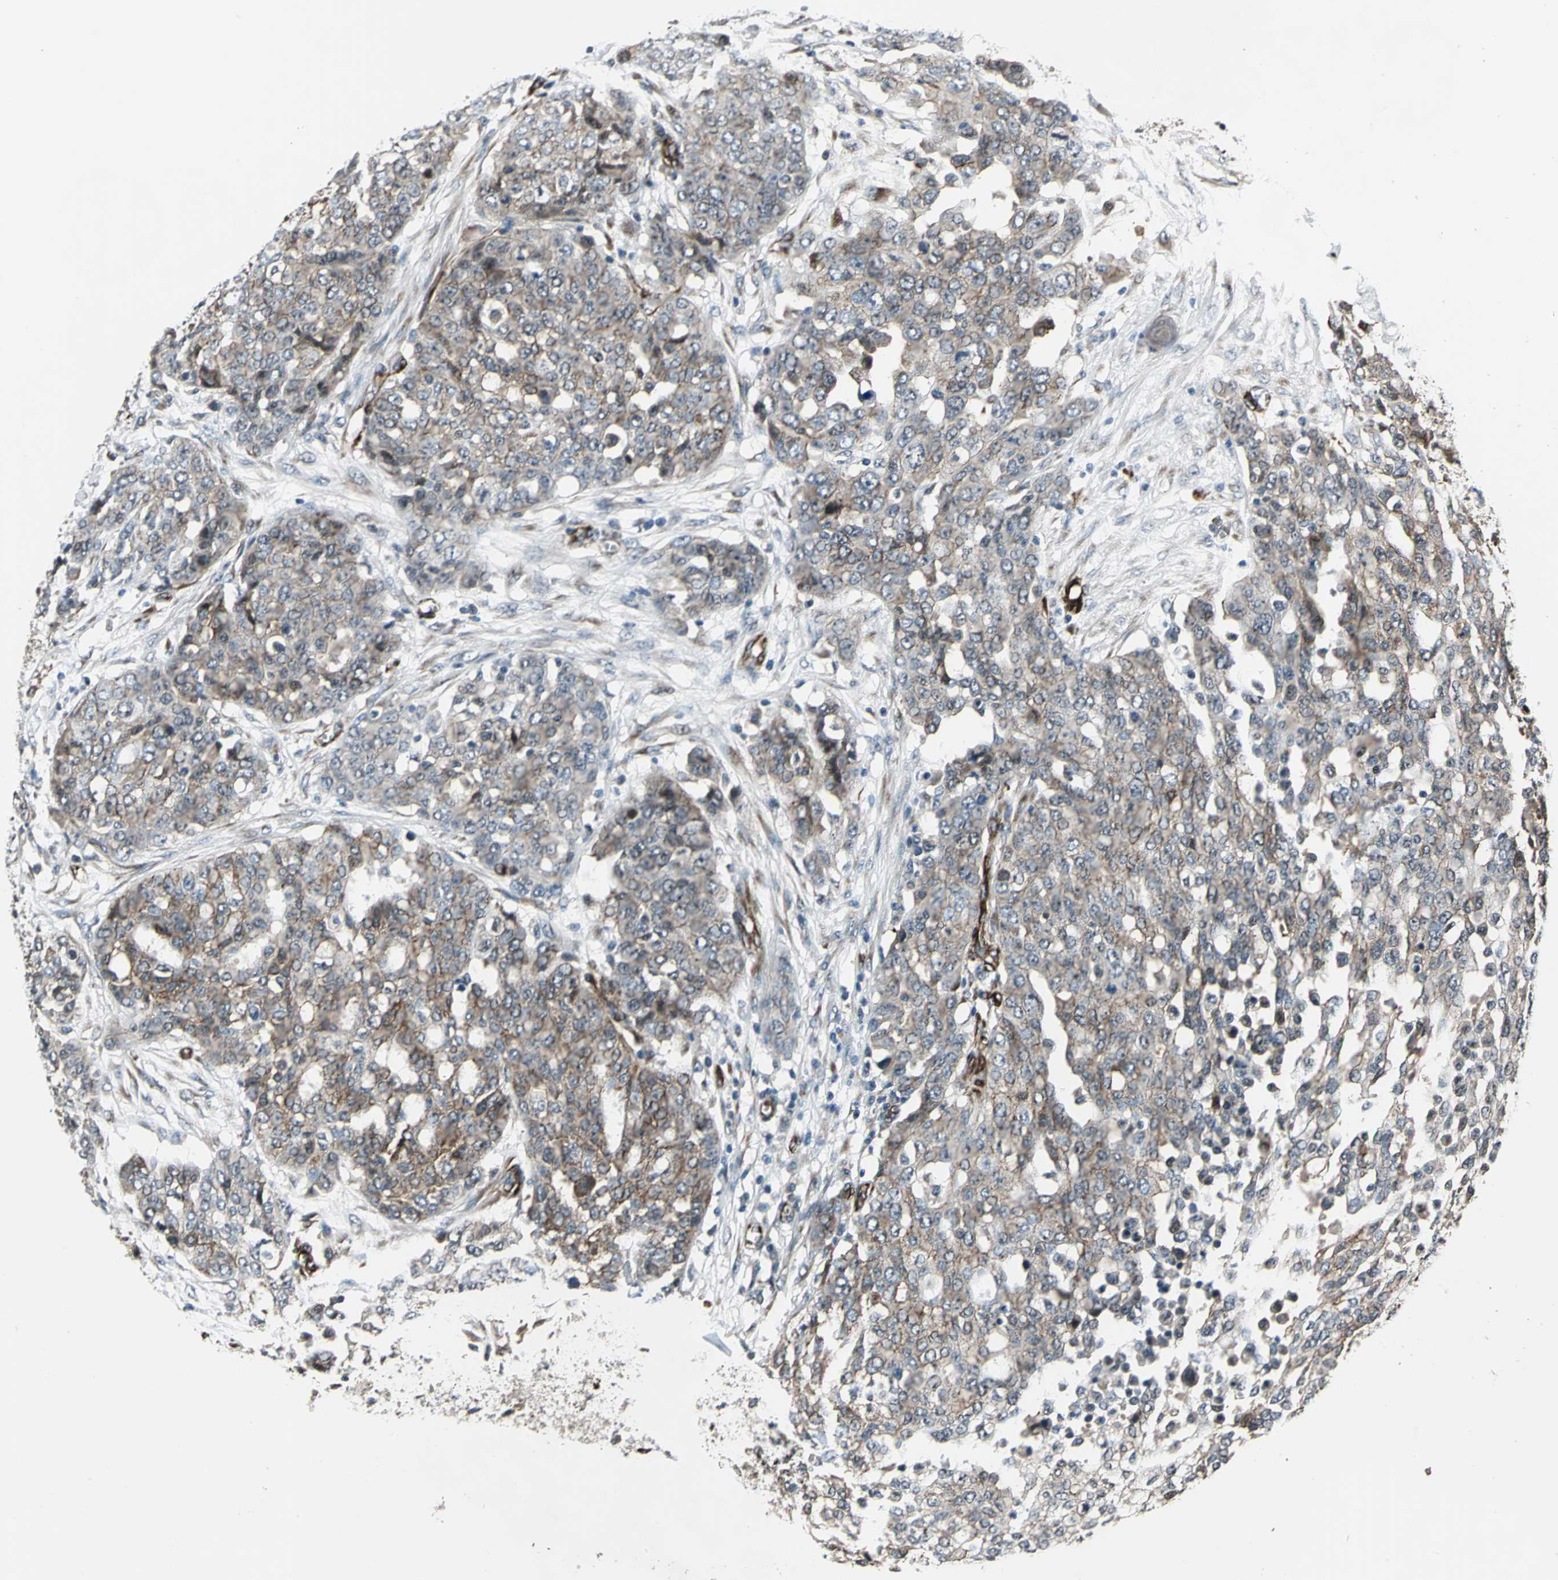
{"staining": {"intensity": "moderate", "quantity": ">75%", "location": "cytoplasmic/membranous"}, "tissue": "ovarian cancer", "cell_type": "Tumor cells", "image_type": "cancer", "snomed": [{"axis": "morphology", "description": "Cystadenocarcinoma, serous, NOS"}, {"axis": "topography", "description": "Soft tissue"}, {"axis": "topography", "description": "Ovary"}], "caption": "Tumor cells exhibit medium levels of moderate cytoplasmic/membranous positivity in about >75% of cells in human ovarian serous cystadenocarcinoma. (IHC, brightfield microscopy, high magnification).", "gene": "EXD2", "patient": {"sex": "female", "age": 57}}